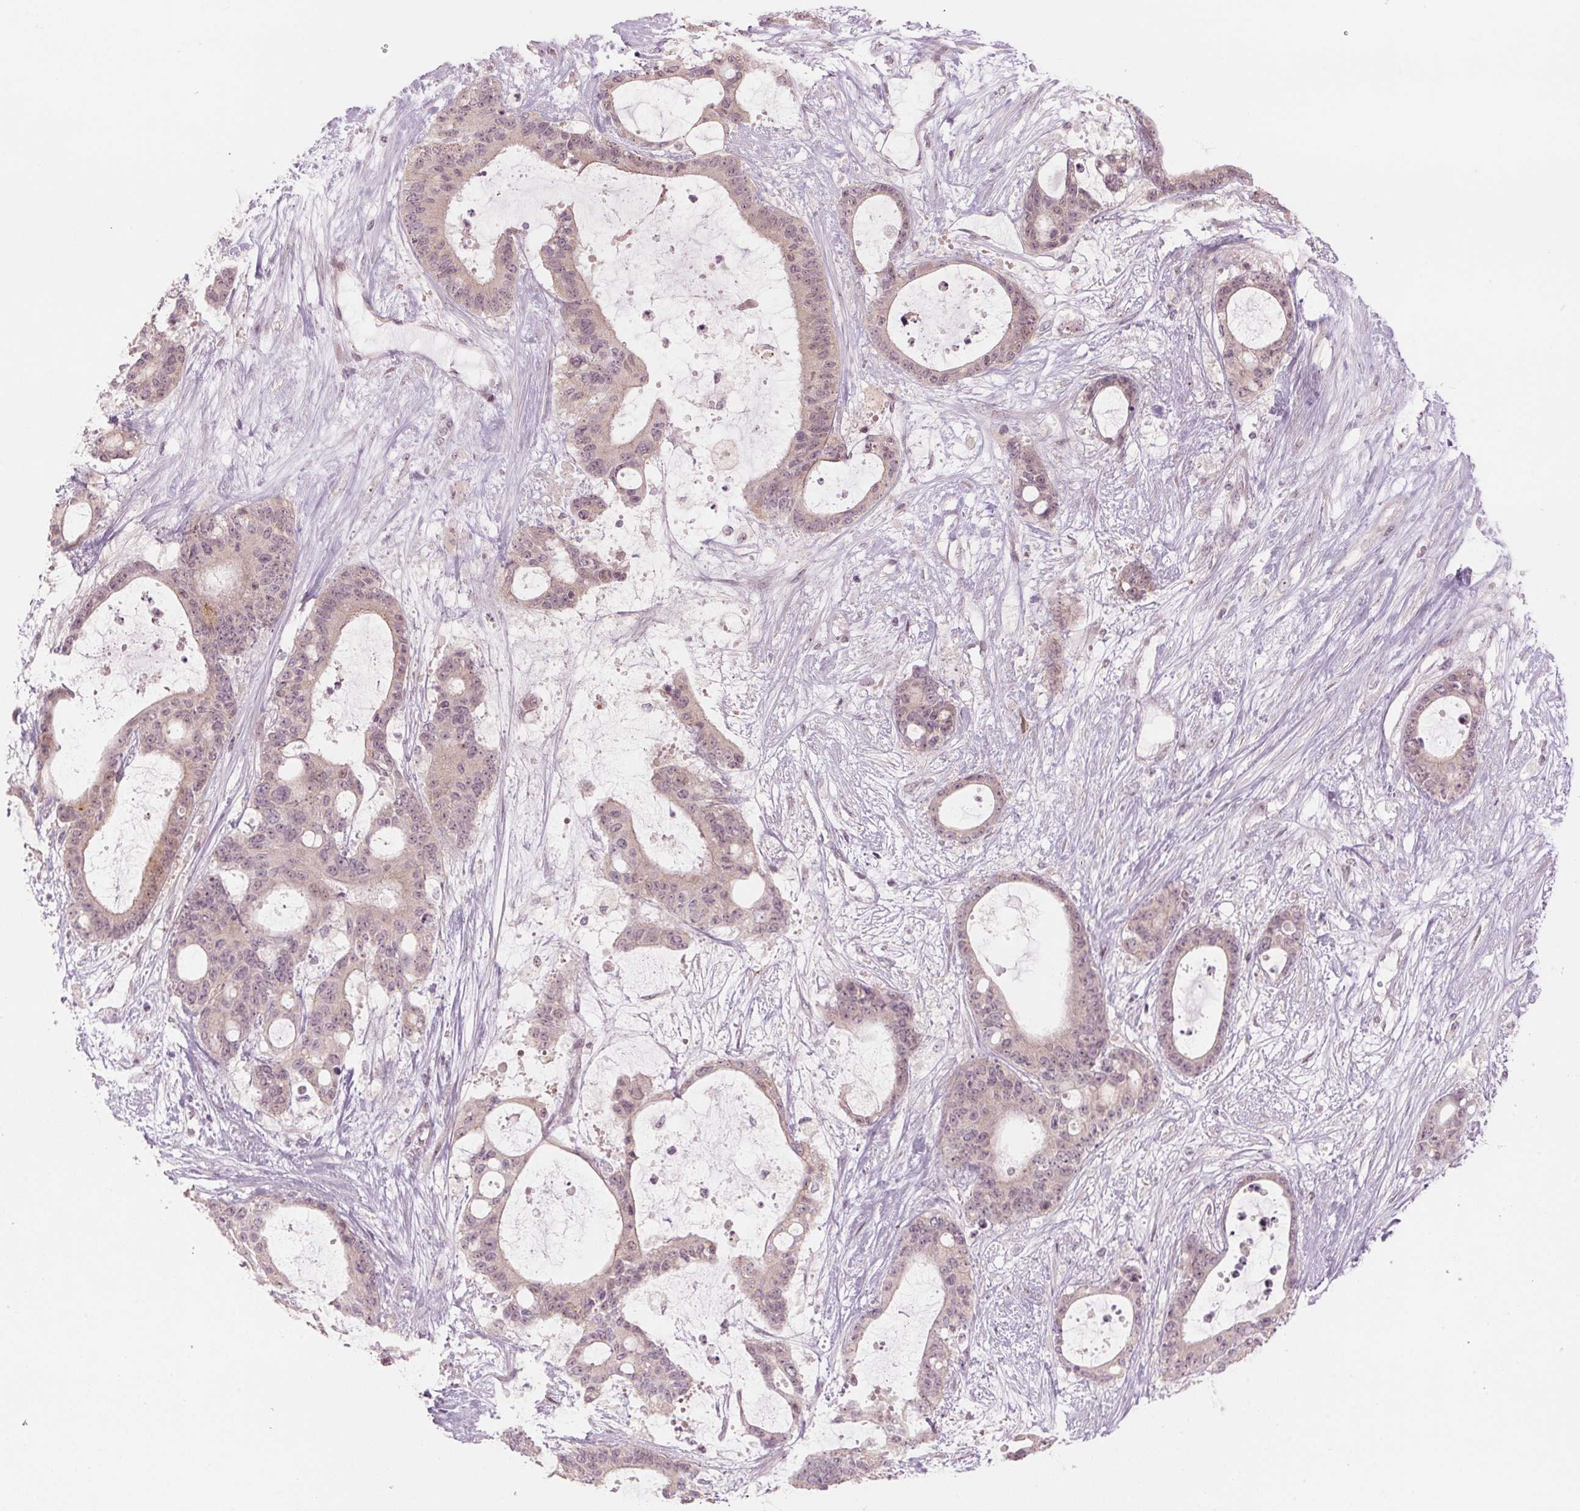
{"staining": {"intensity": "weak", "quantity": "<25%", "location": "cytoplasmic/membranous"}, "tissue": "liver cancer", "cell_type": "Tumor cells", "image_type": "cancer", "snomed": [{"axis": "morphology", "description": "Normal tissue, NOS"}, {"axis": "morphology", "description": "Cholangiocarcinoma"}, {"axis": "topography", "description": "Liver"}, {"axis": "topography", "description": "Peripheral nerve tissue"}], "caption": "High magnification brightfield microscopy of liver cancer (cholangiocarcinoma) stained with DAB (brown) and counterstained with hematoxylin (blue): tumor cells show no significant expression. The staining is performed using DAB (3,3'-diaminobenzidine) brown chromogen with nuclei counter-stained in using hematoxylin.", "gene": "TMED6", "patient": {"sex": "female", "age": 73}}